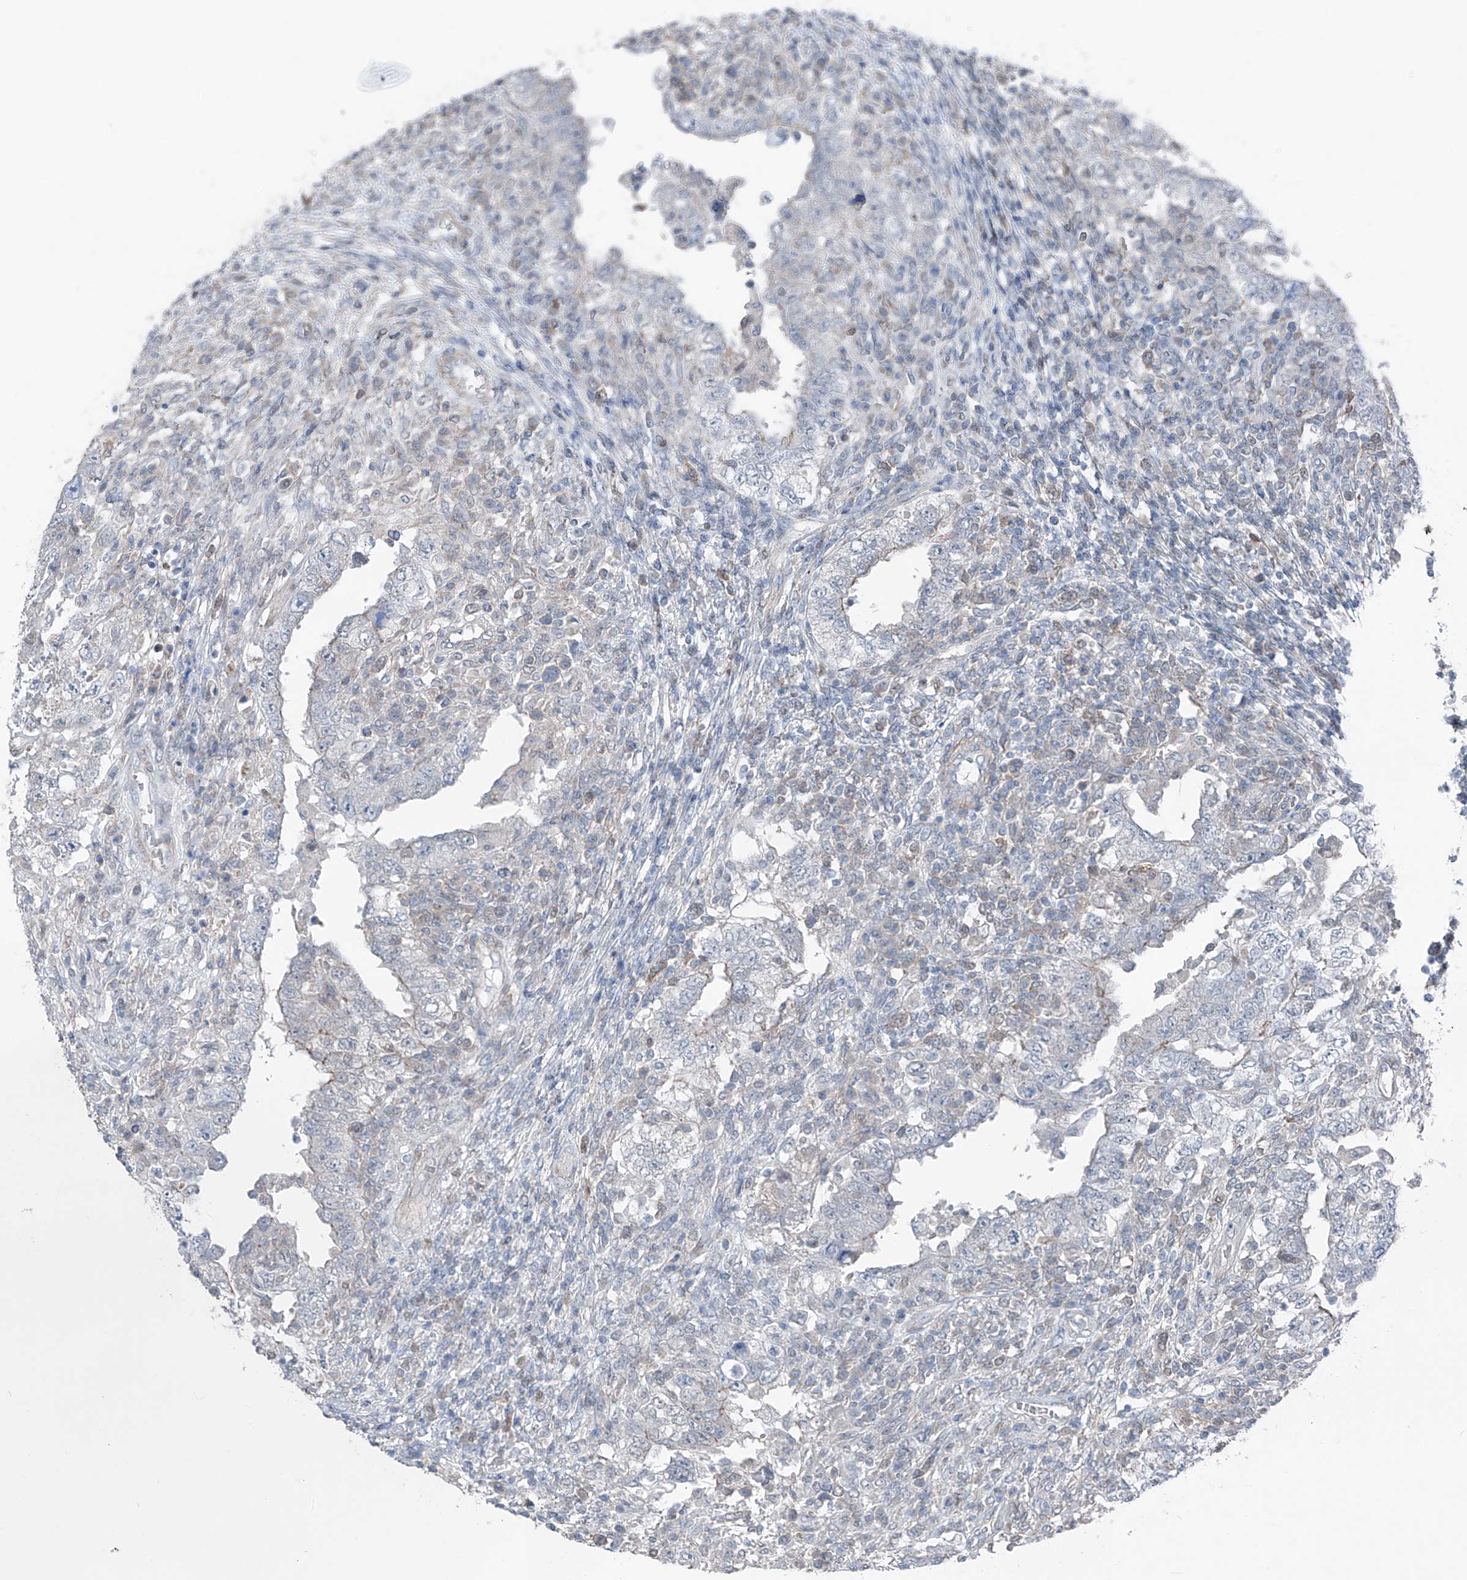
{"staining": {"intensity": "negative", "quantity": "none", "location": "none"}, "tissue": "testis cancer", "cell_type": "Tumor cells", "image_type": "cancer", "snomed": [{"axis": "morphology", "description": "Carcinoma, Embryonal, NOS"}, {"axis": "topography", "description": "Testis"}], "caption": "Protein analysis of testis cancer displays no significant positivity in tumor cells. (Brightfield microscopy of DAB immunohistochemistry at high magnification).", "gene": "HSPB11", "patient": {"sex": "male", "age": 26}}